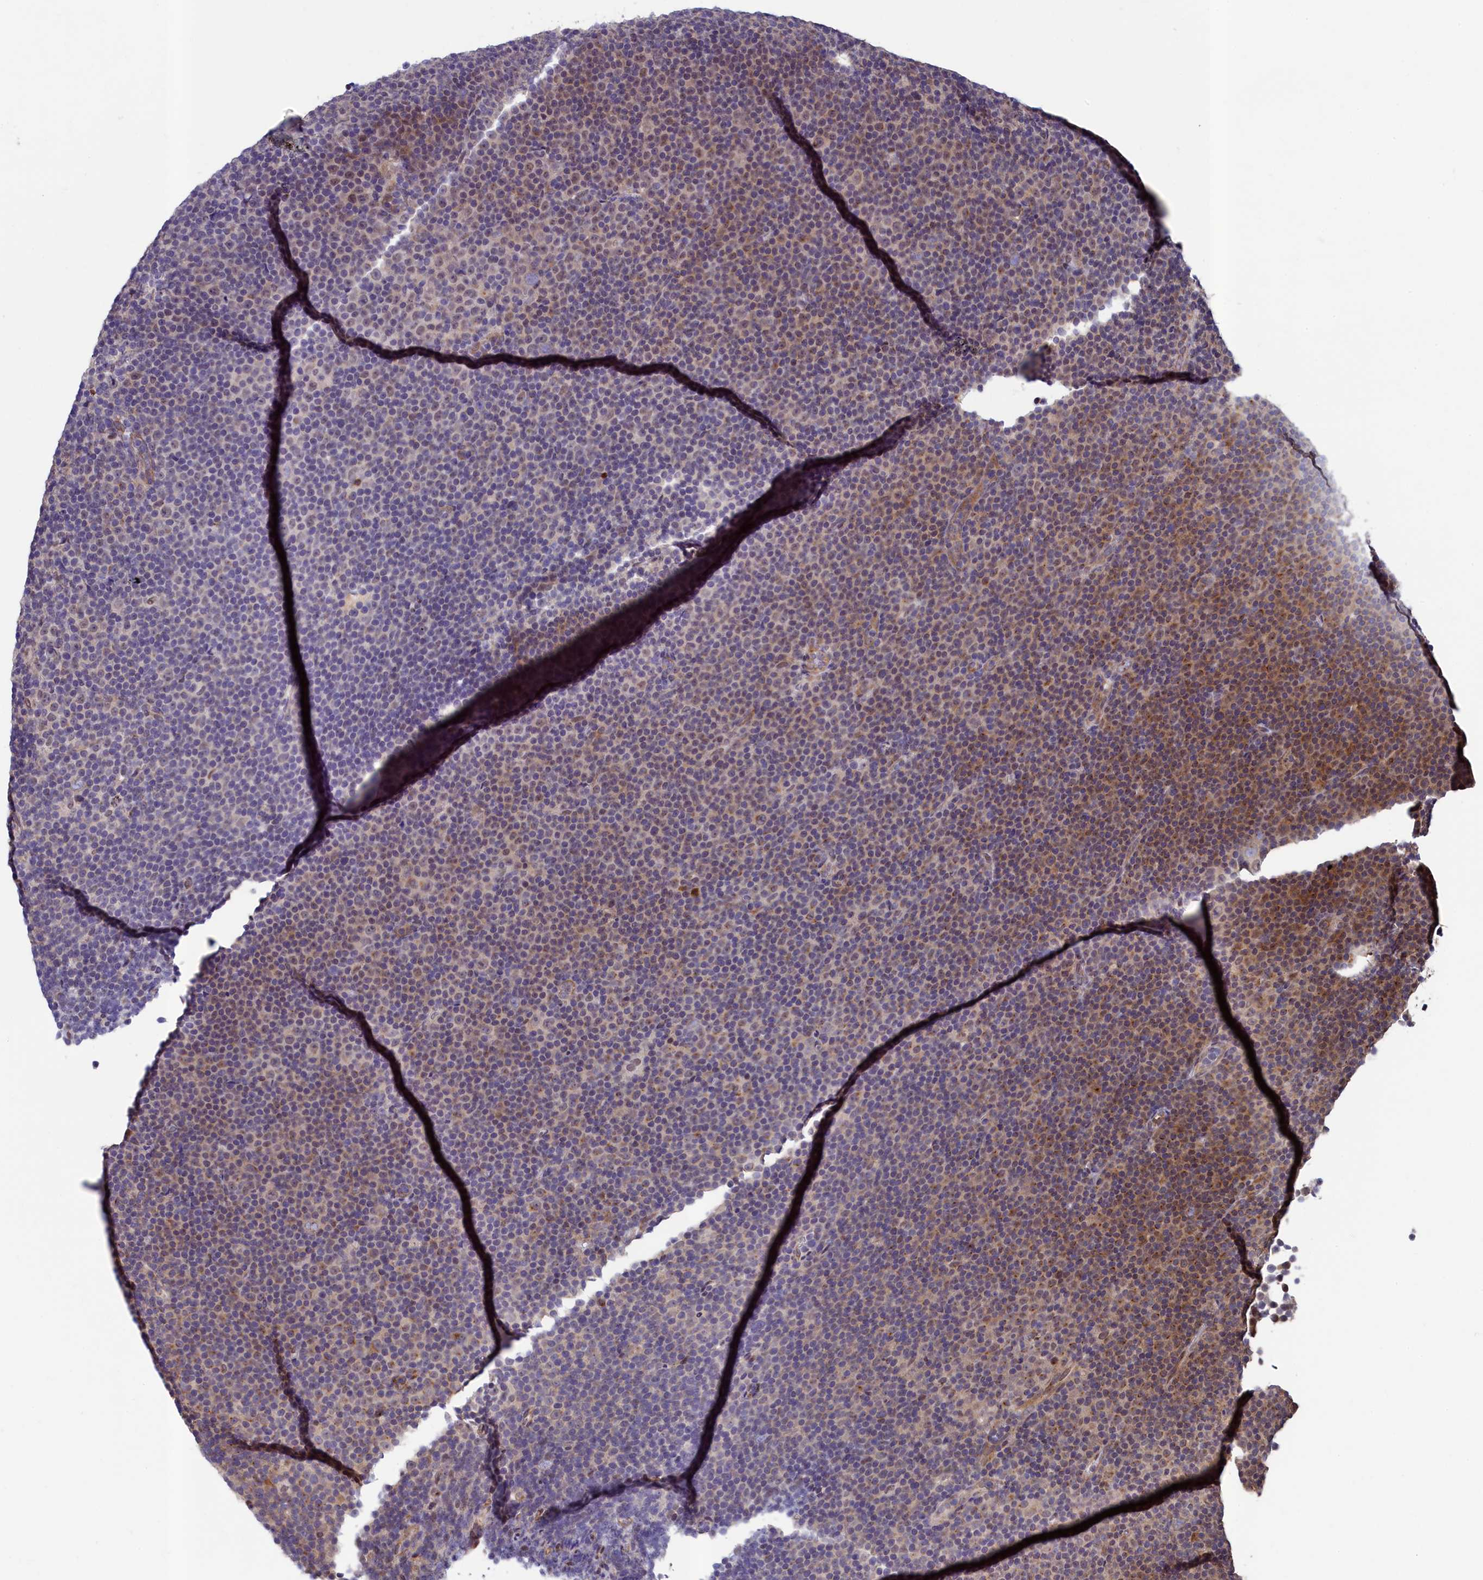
{"staining": {"intensity": "weak", "quantity": "25%-75%", "location": "cytoplasmic/membranous,nuclear"}, "tissue": "lymphoma", "cell_type": "Tumor cells", "image_type": "cancer", "snomed": [{"axis": "morphology", "description": "Malignant lymphoma, non-Hodgkin's type, Low grade"}, {"axis": "topography", "description": "Lymph node"}], "caption": "Immunohistochemistry (DAB (3,3'-diaminobenzidine)) staining of lymphoma shows weak cytoplasmic/membranous and nuclear protein positivity in about 25%-75% of tumor cells.", "gene": "LEO1", "patient": {"sex": "female", "age": 67}}